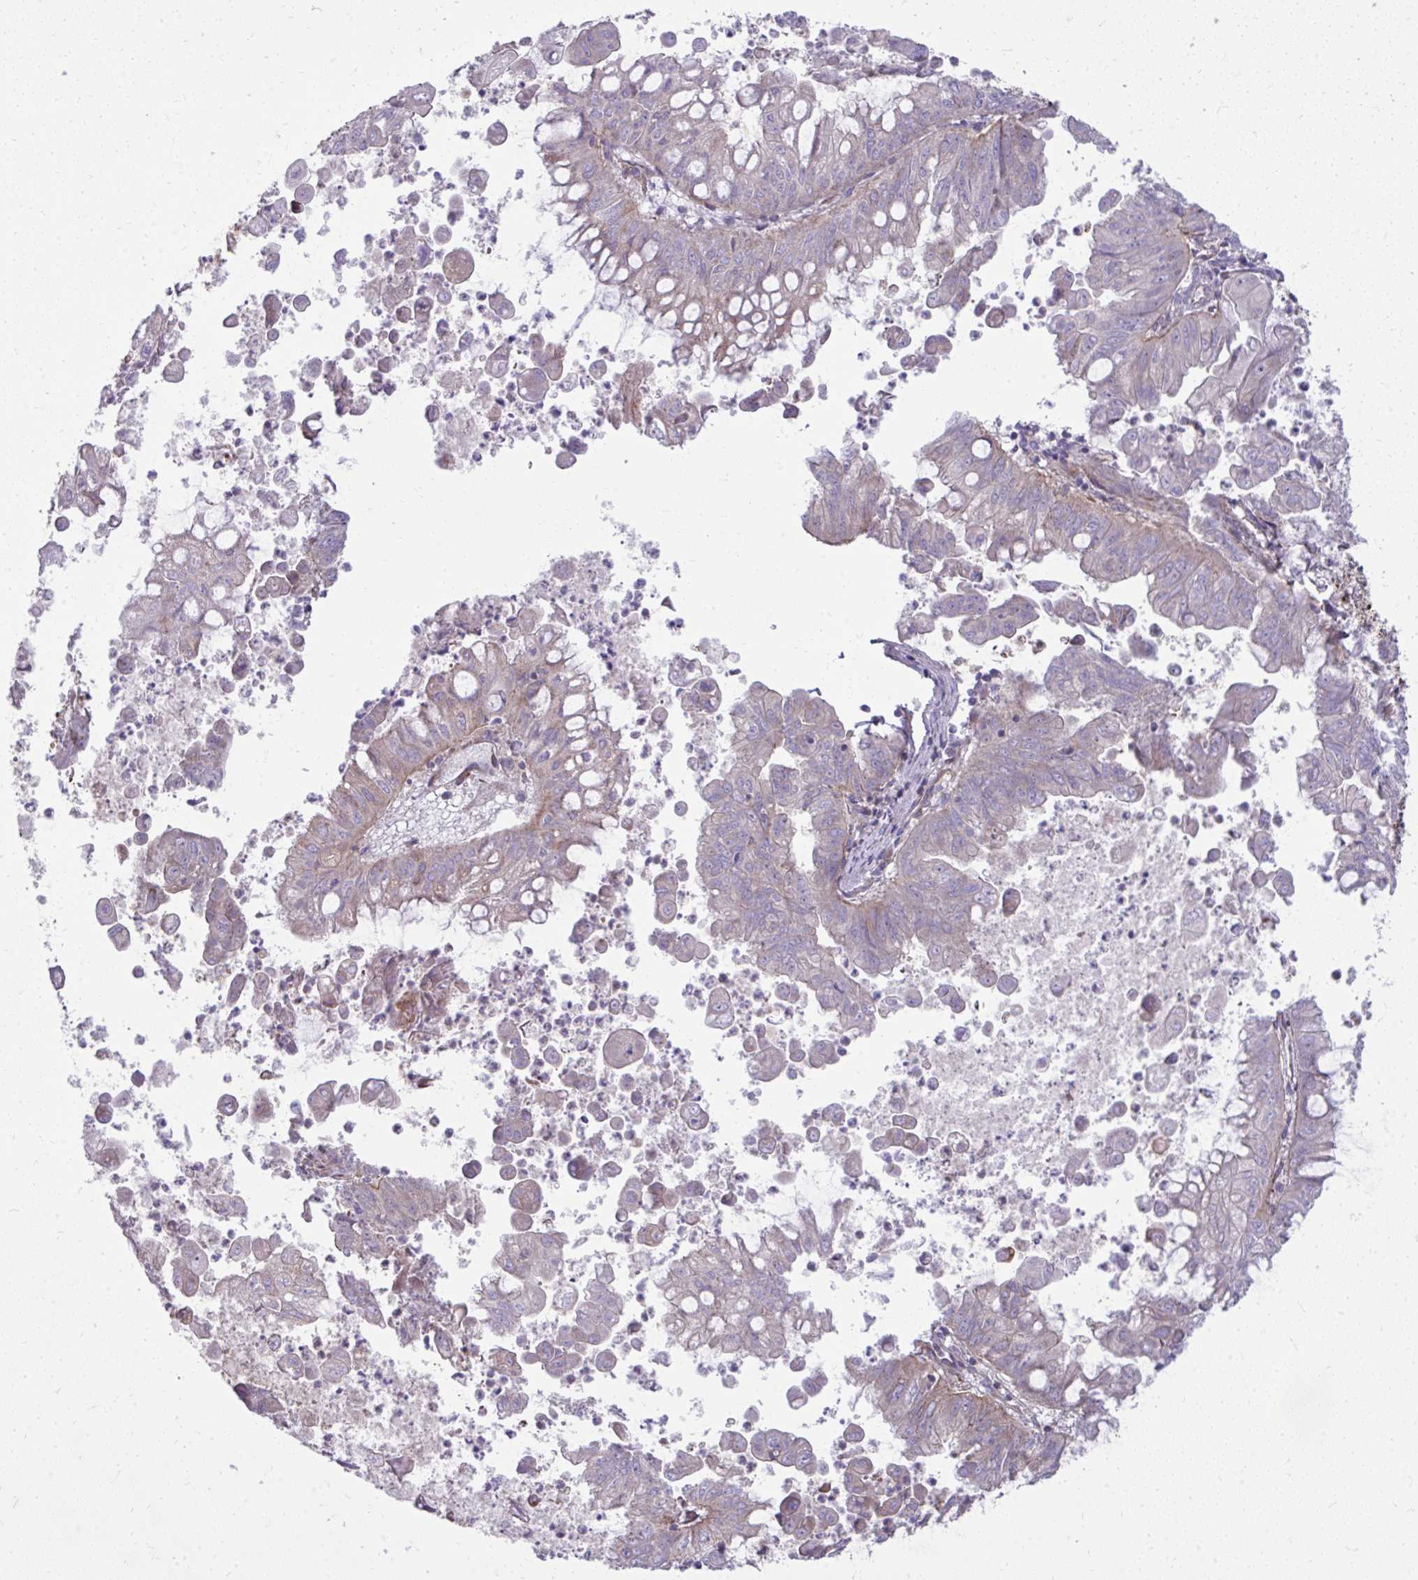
{"staining": {"intensity": "negative", "quantity": "none", "location": "none"}, "tissue": "stomach cancer", "cell_type": "Tumor cells", "image_type": "cancer", "snomed": [{"axis": "morphology", "description": "Adenocarcinoma, NOS"}, {"axis": "topography", "description": "Stomach, upper"}], "caption": "Stomach cancer was stained to show a protein in brown. There is no significant positivity in tumor cells.", "gene": "NMNAT3", "patient": {"sex": "male", "age": 80}}